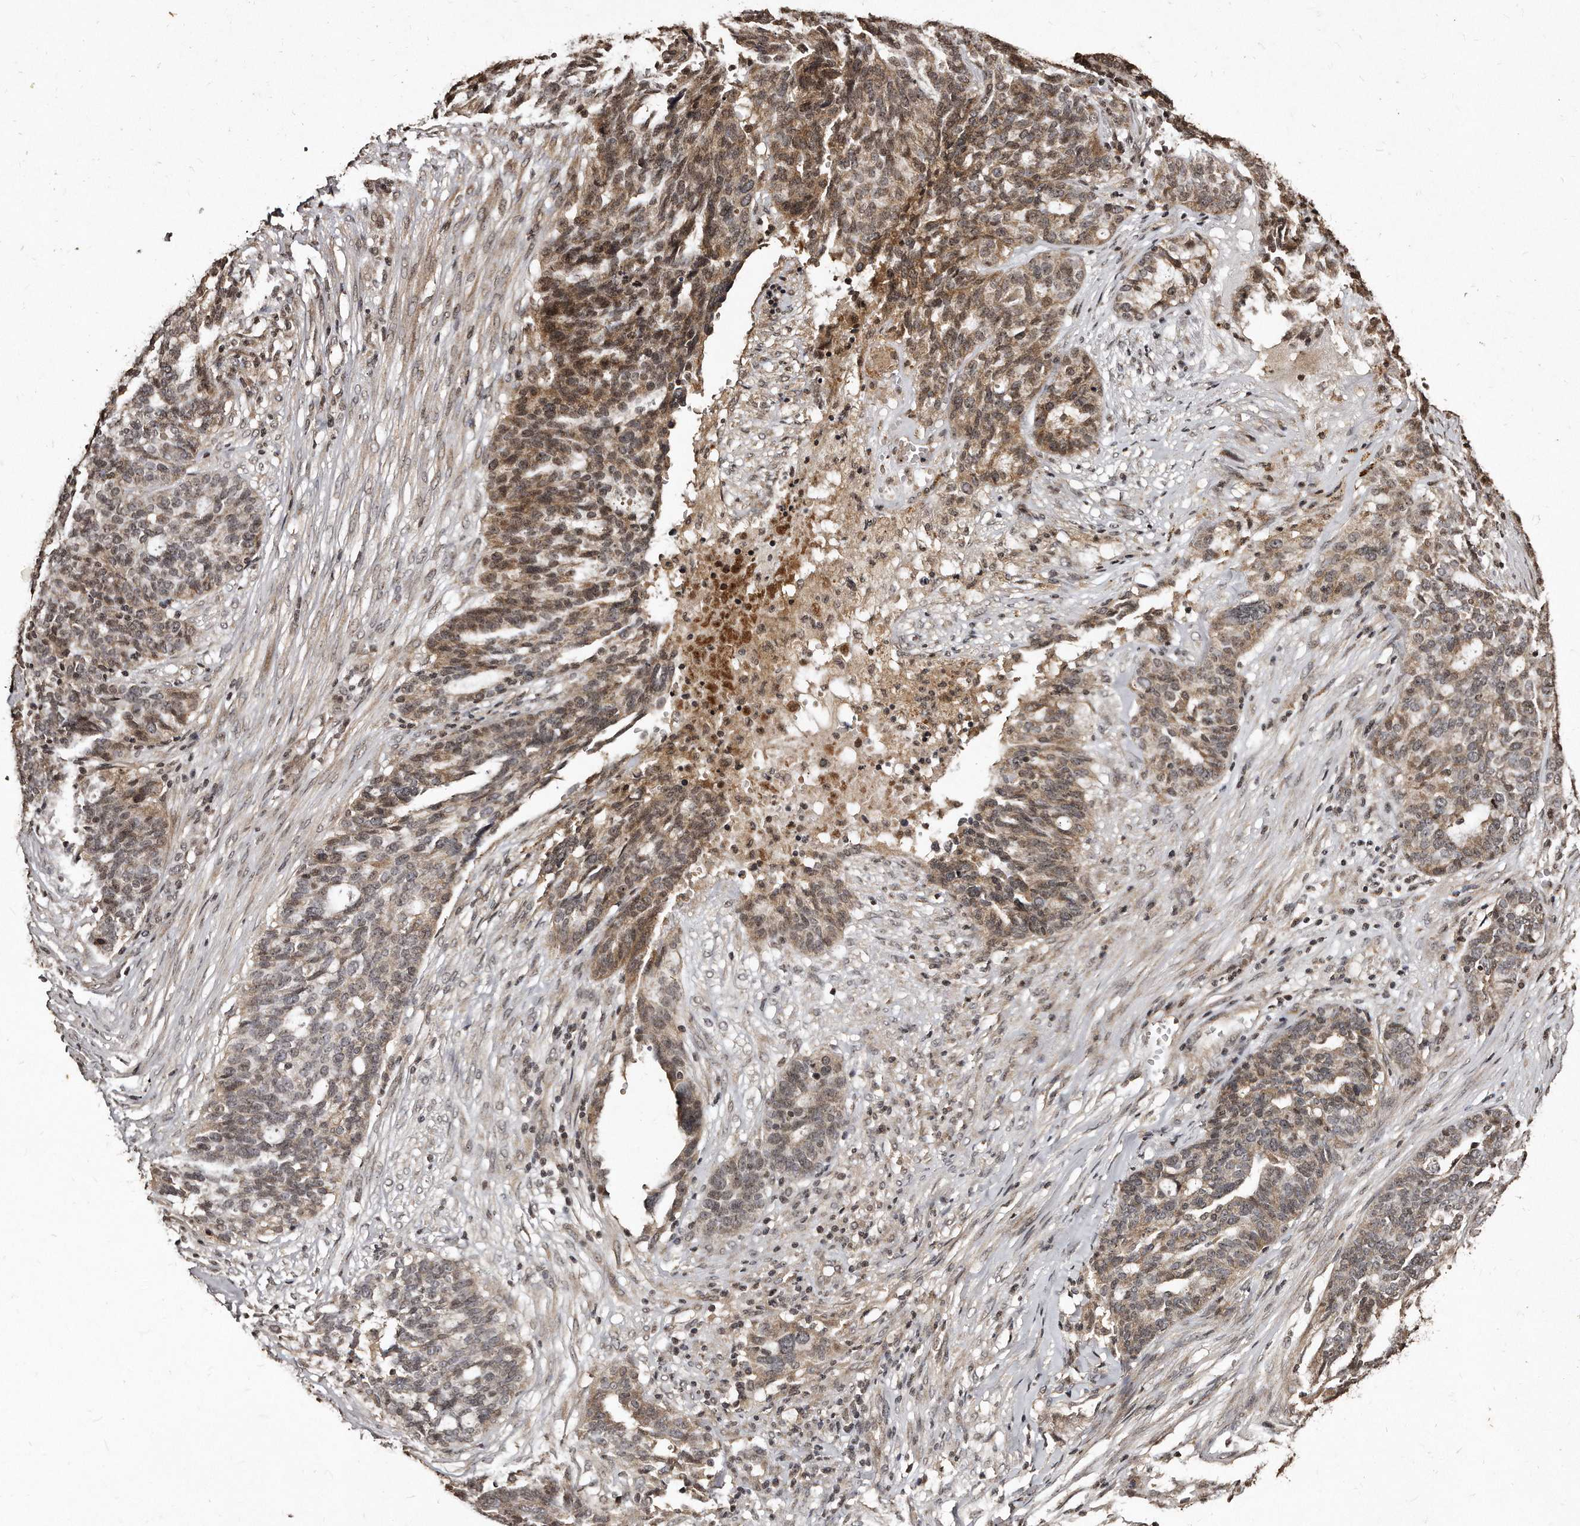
{"staining": {"intensity": "moderate", "quantity": "25%-75%", "location": "cytoplasmic/membranous,nuclear"}, "tissue": "ovarian cancer", "cell_type": "Tumor cells", "image_type": "cancer", "snomed": [{"axis": "morphology", "description": "Cystadenocarcinoma, serous, NOS"}, {"axis": "topography", "description": "Ovary"}], "caption": "High-power microscopy captured an IHC image of serous cystadenocarcinoma (ovarian), revealing moderate cytoplasmic/membranous and nuclear expression in approximately 25%-75% of tumor cells. (DAB (3,3'-diaminobenzidine) = brown stain, brightfield microscopy at high magnification).", "gene": "TSHR", "patient": {"sex": "female", "age": 59}}